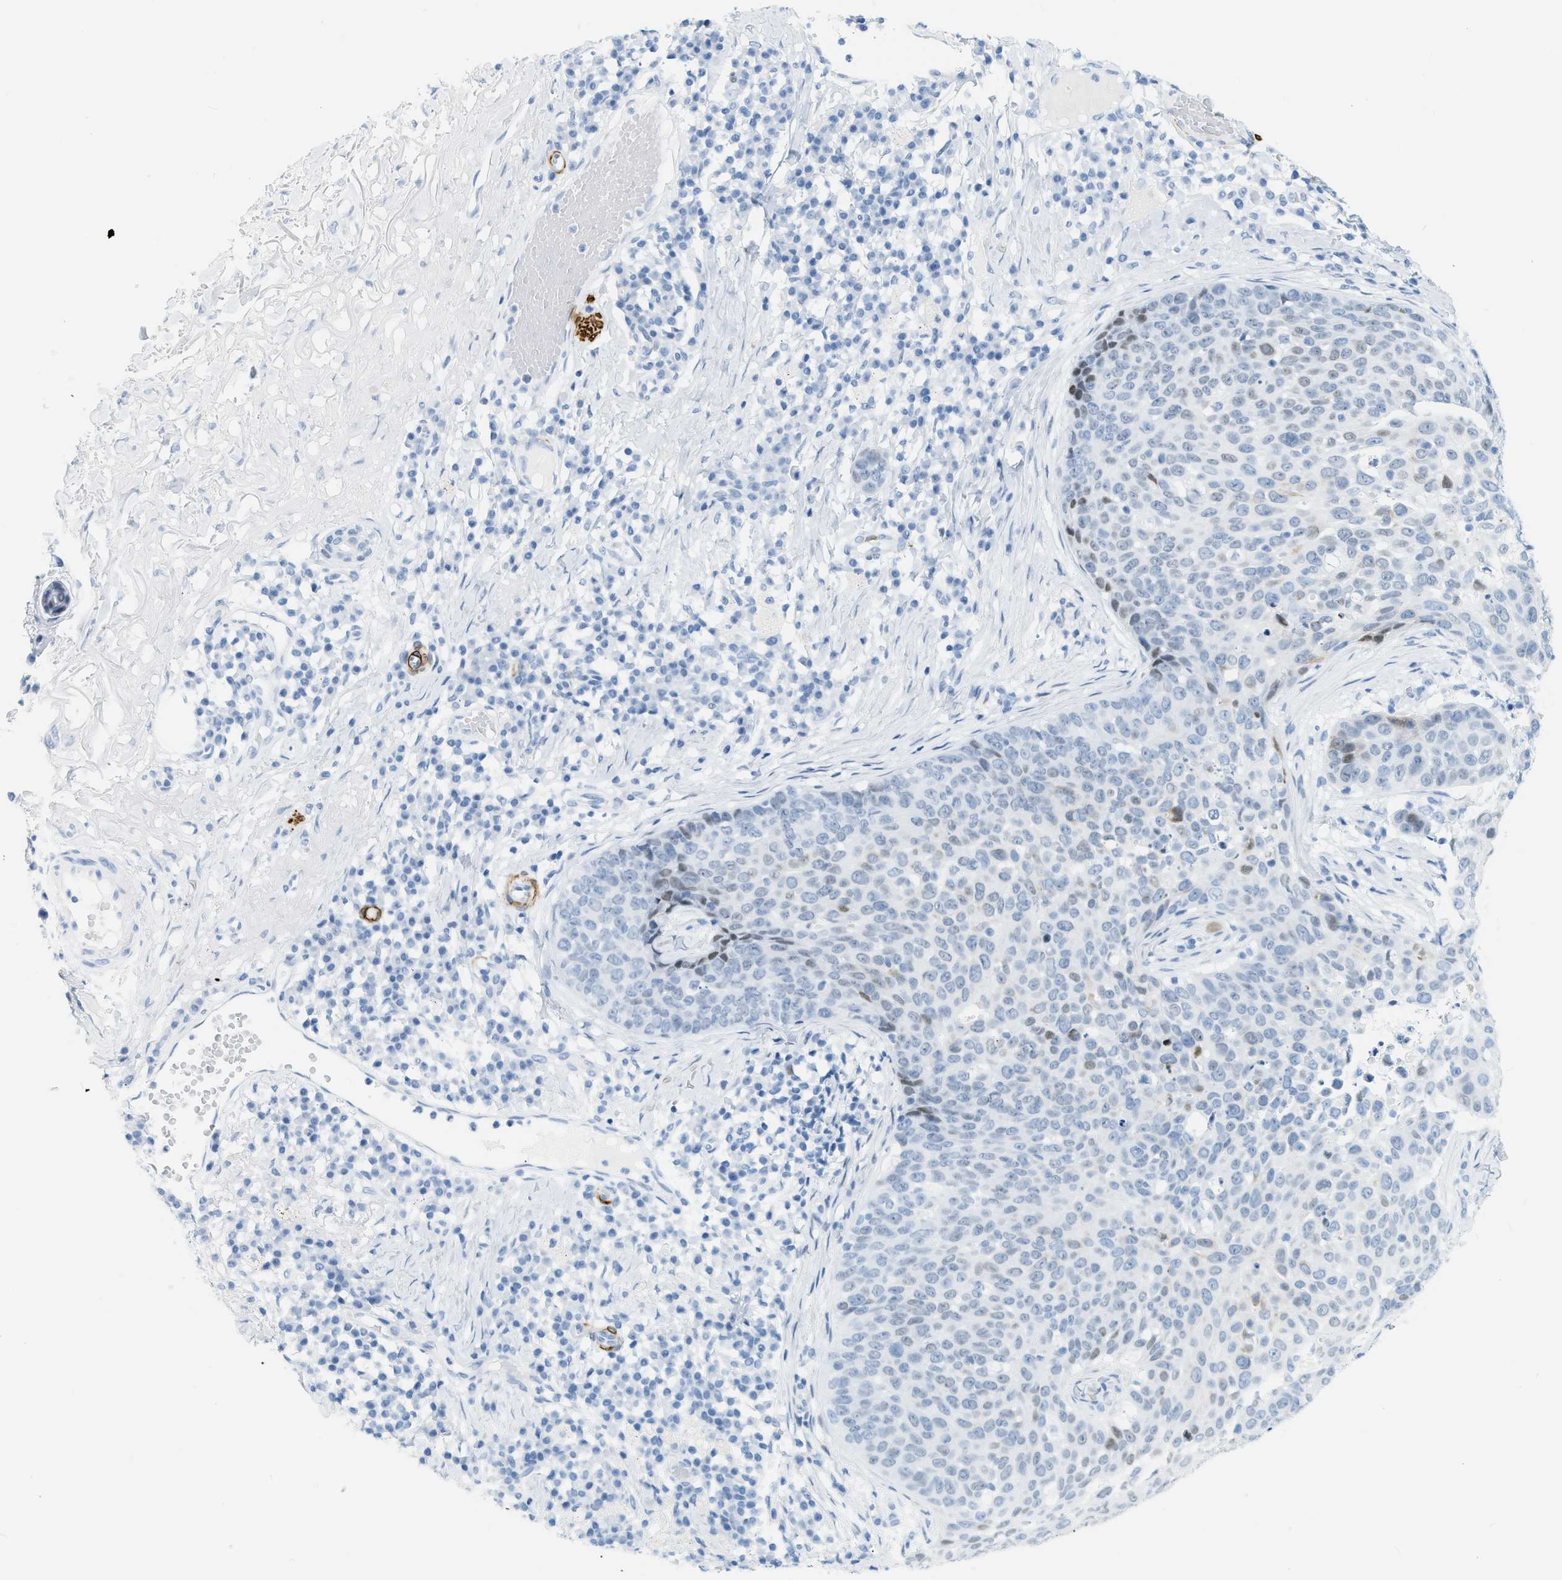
{"staining": {"intensity": "negative", "quantity": "none", "location": "none"}, "tissue": "skin cancer", "cell_type": "Tumor cells", "image_type": "cancer", "snomed": [{"axis": "morphology", "description": "Squamous cell carcinoma in situ, NOS"}, {"axis": "morphology", "description": "Squamous cell carcinoma, NOS"}, {"axis": "topography", "description": "Skin"}], "caption": "DAB (3,3'-diaminobenzidine) immunohistochemical staining of skin squamous cell carcinoma in situ exhibits no significant staining in tumor cells.", "gene": "DES", "patient": {"sex": "male", "age": 93}}